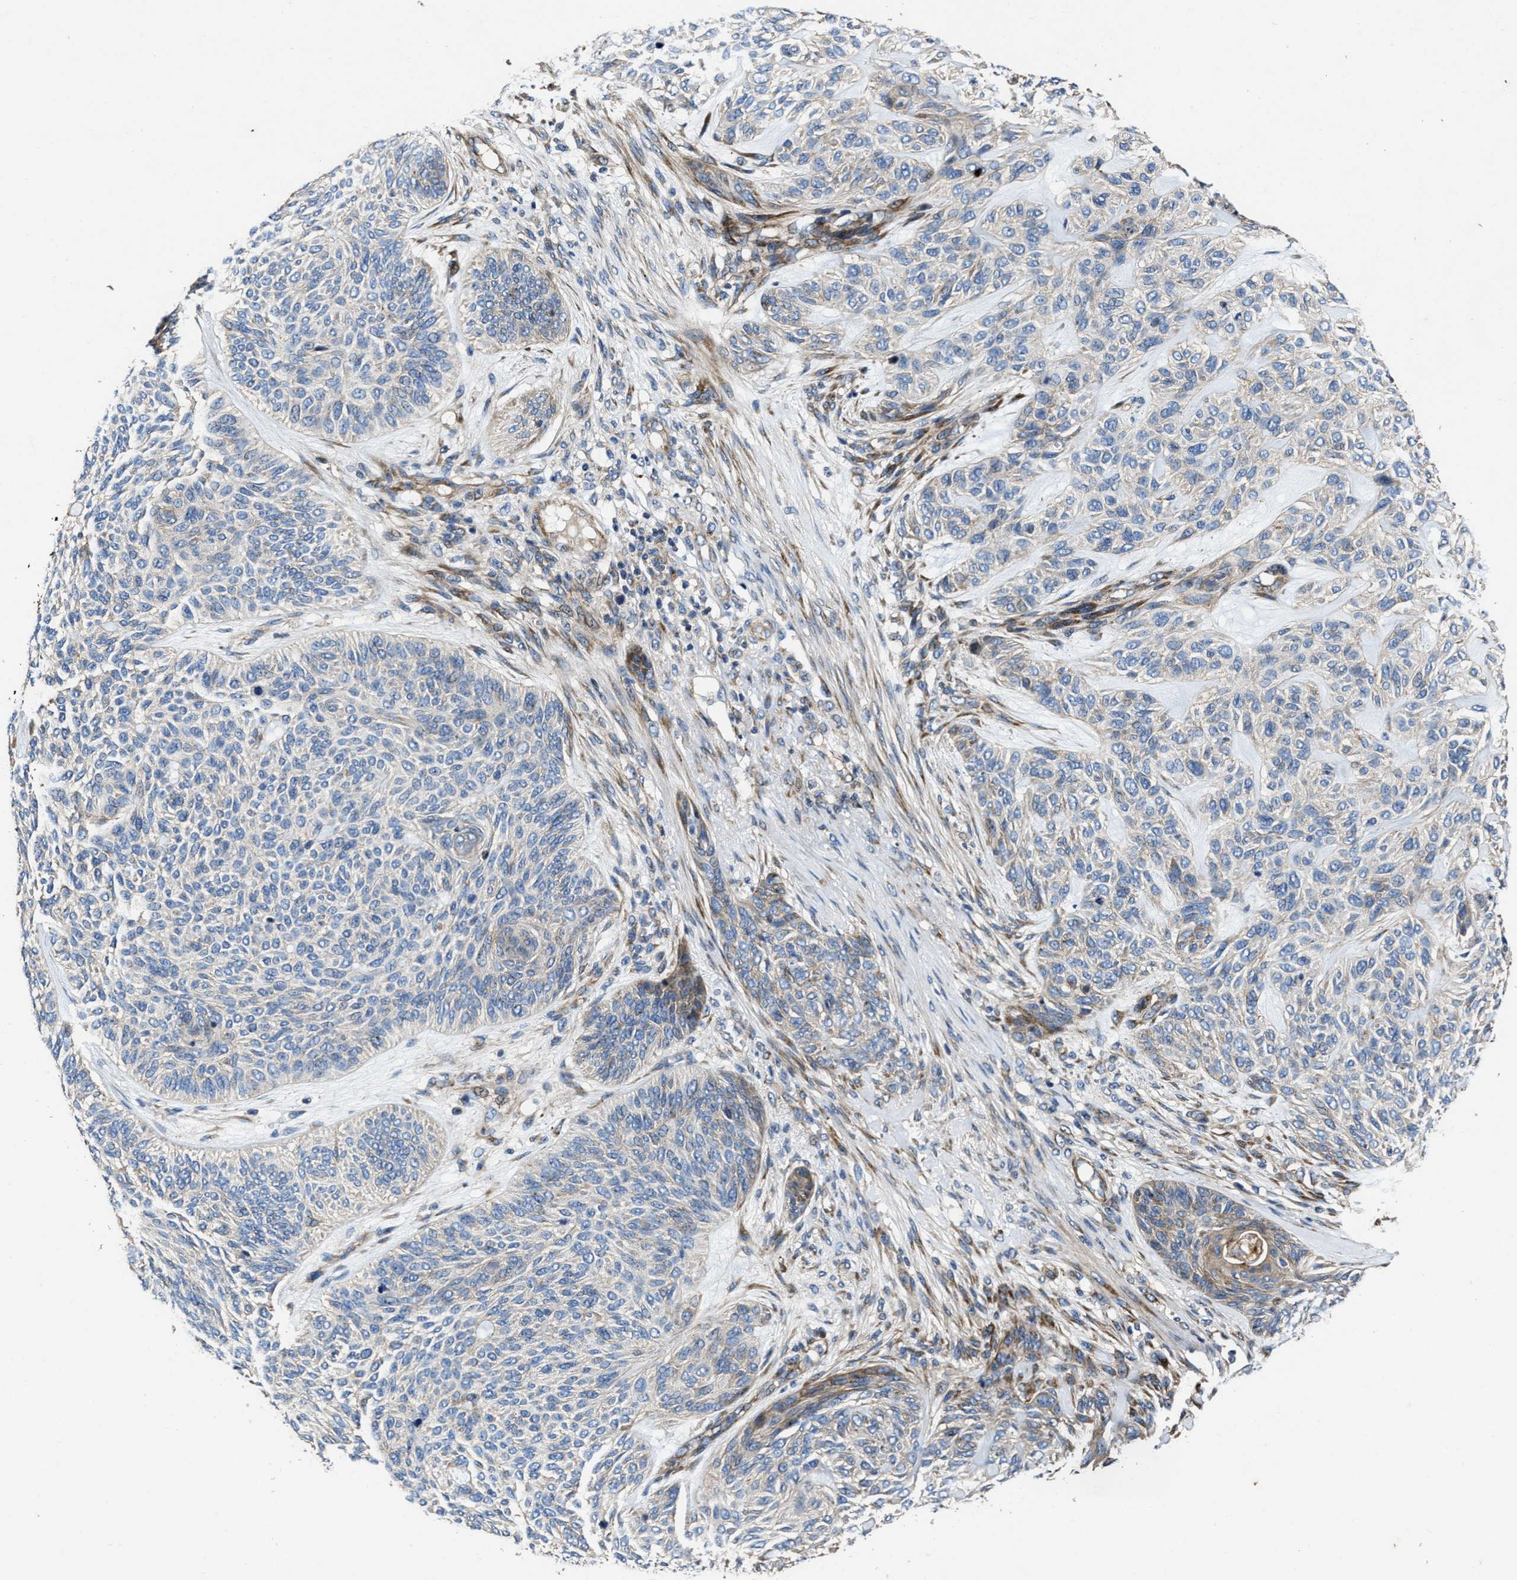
{"staining": {"intensity": "negative", "quantity": "none", "location": "none"}, "tissue": "skin cancer", "cell_type": "Tumor cells", "image_type": "cancer", "snomed": [{"axis": "morphology", "description": "Basal cell carcinoma"}, {"axis": "topography", "description": "Skin"}], "caption": "Skin cancer was stained to show a protein in brown. There is no significant staining in tumor cells.", "gene": "PTAR1", "patient": {"sex": "male", "age": 55}}